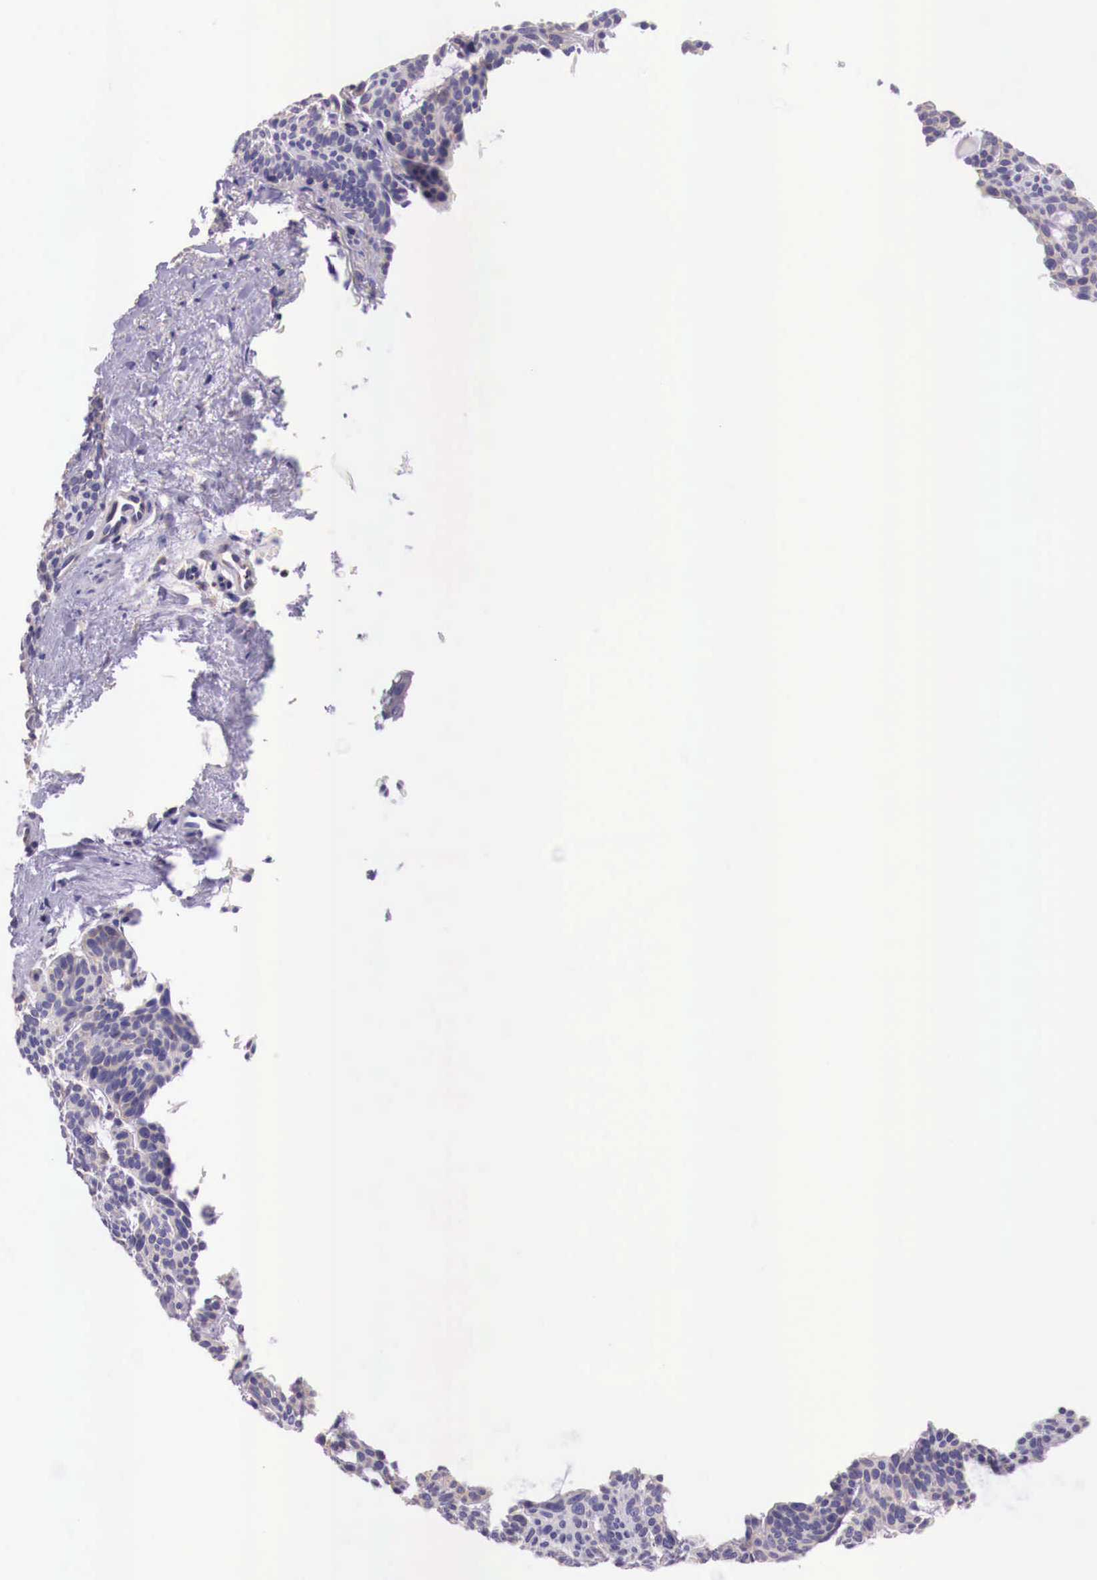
{"staining": {"intensity": "negative", "quantity": "none", "location": "none"}, "tissue": "skin cancer", "cell_type": "Tumor cells", "image_type": "cancer", "snomed": [{"axis": "morphology", "description": "Basal cell carcinoma"}, {"axis": "topography", "description": "Skin"}], "caption": "The image displays no staining of tumor cells in skin cancer. (Immunohistochemistry (ihc), brightfield microscopy, high magnification).", "gene": "GRIPAP1", "patient": {"sex": "male", "age": 44}}